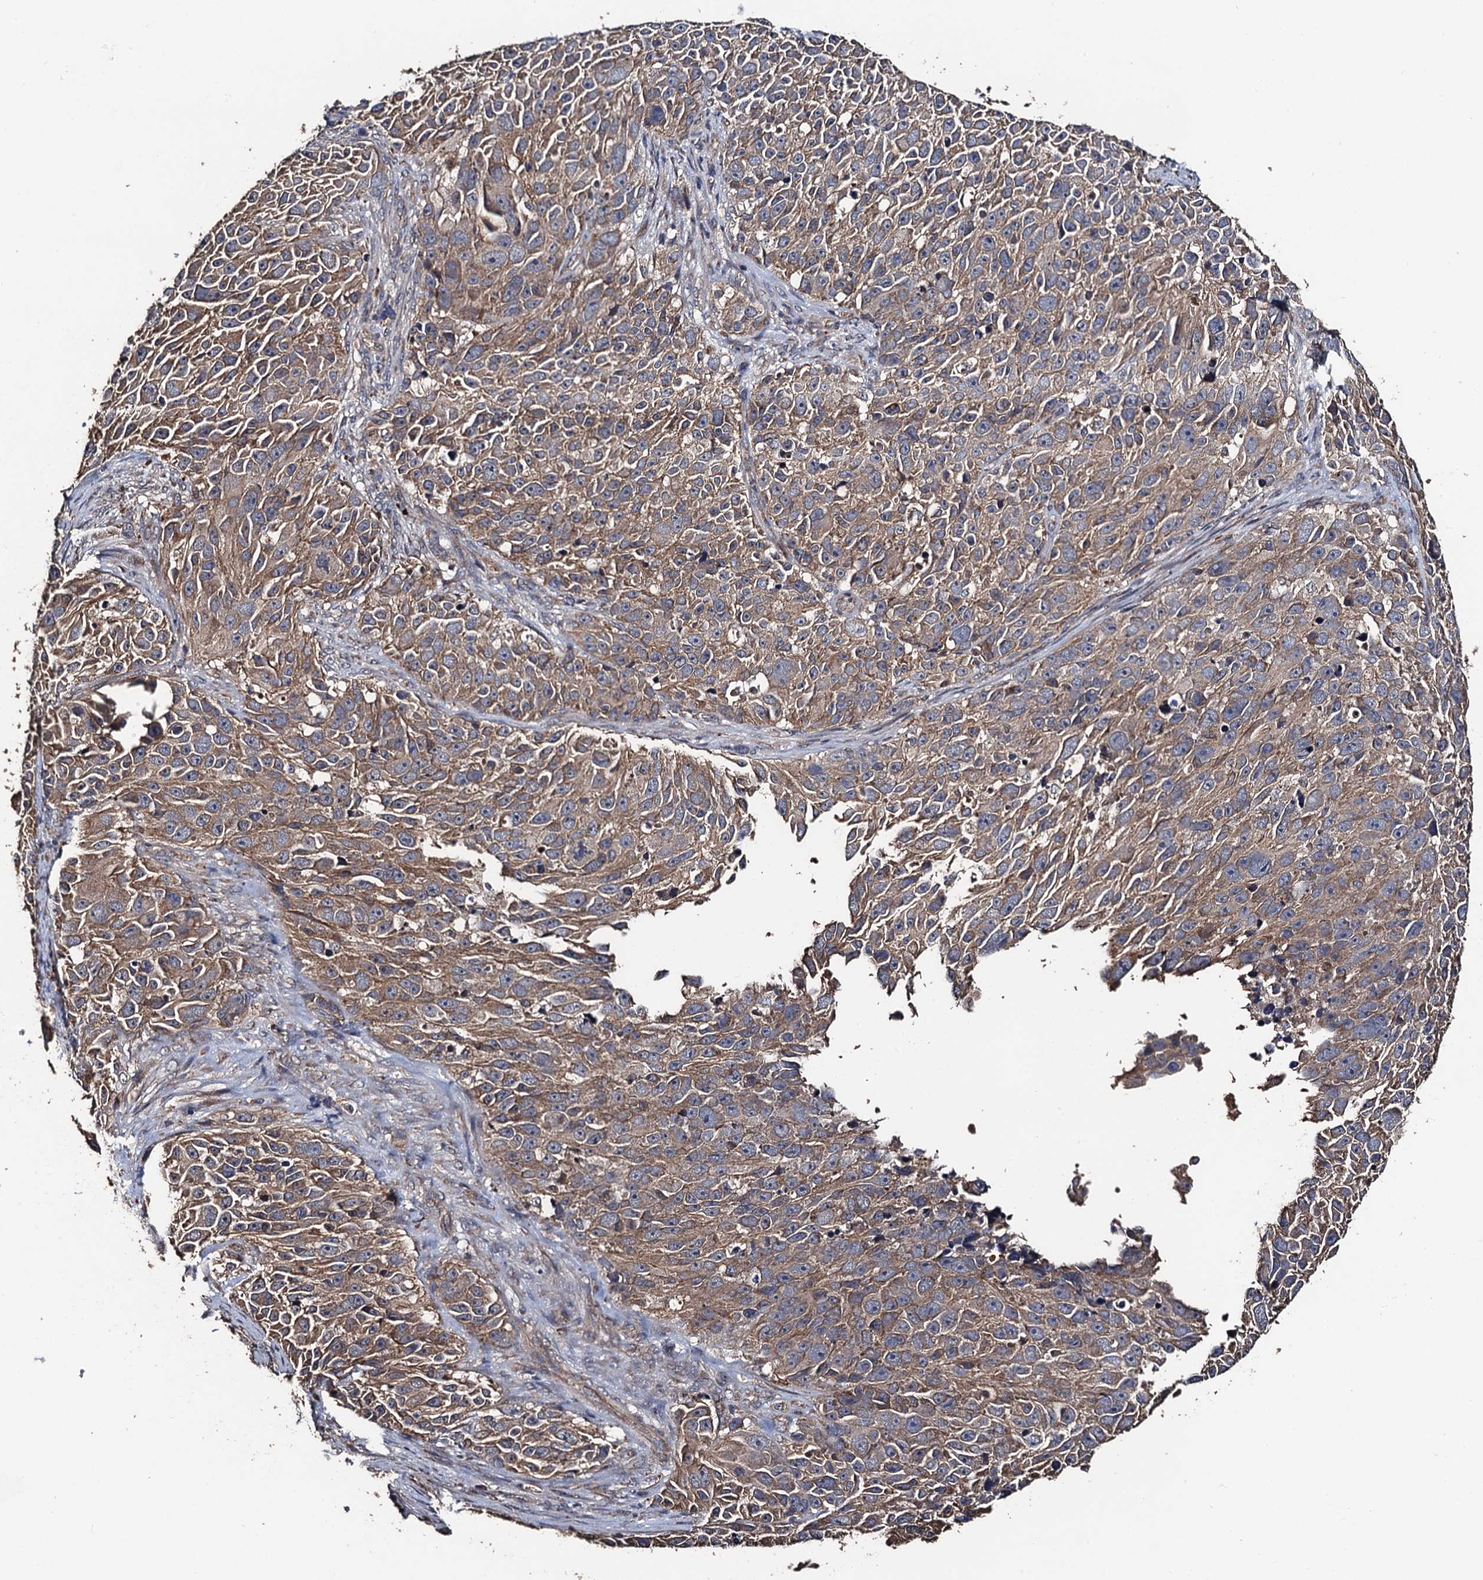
{"staining": {"intensity": "moderate", "quantity": ">75%", "location": "cytoplasmic/membranous"}, "tissue": "melanoma", "cell_type": "Tumor cells", "image_type": "cancer", "snomed": [{"axis": "morphology", "description": "Malignant melanoma, NOS"}, {"axis": "topography", "description": "Skin"}], "caption": "Melanoma stained with a brown dye shows moderate cytoplasmic/membranous positive staining in about >75% of tumor cells.", "gene": "PPTC7", "patient": {"sex": "male", "age": 84}}